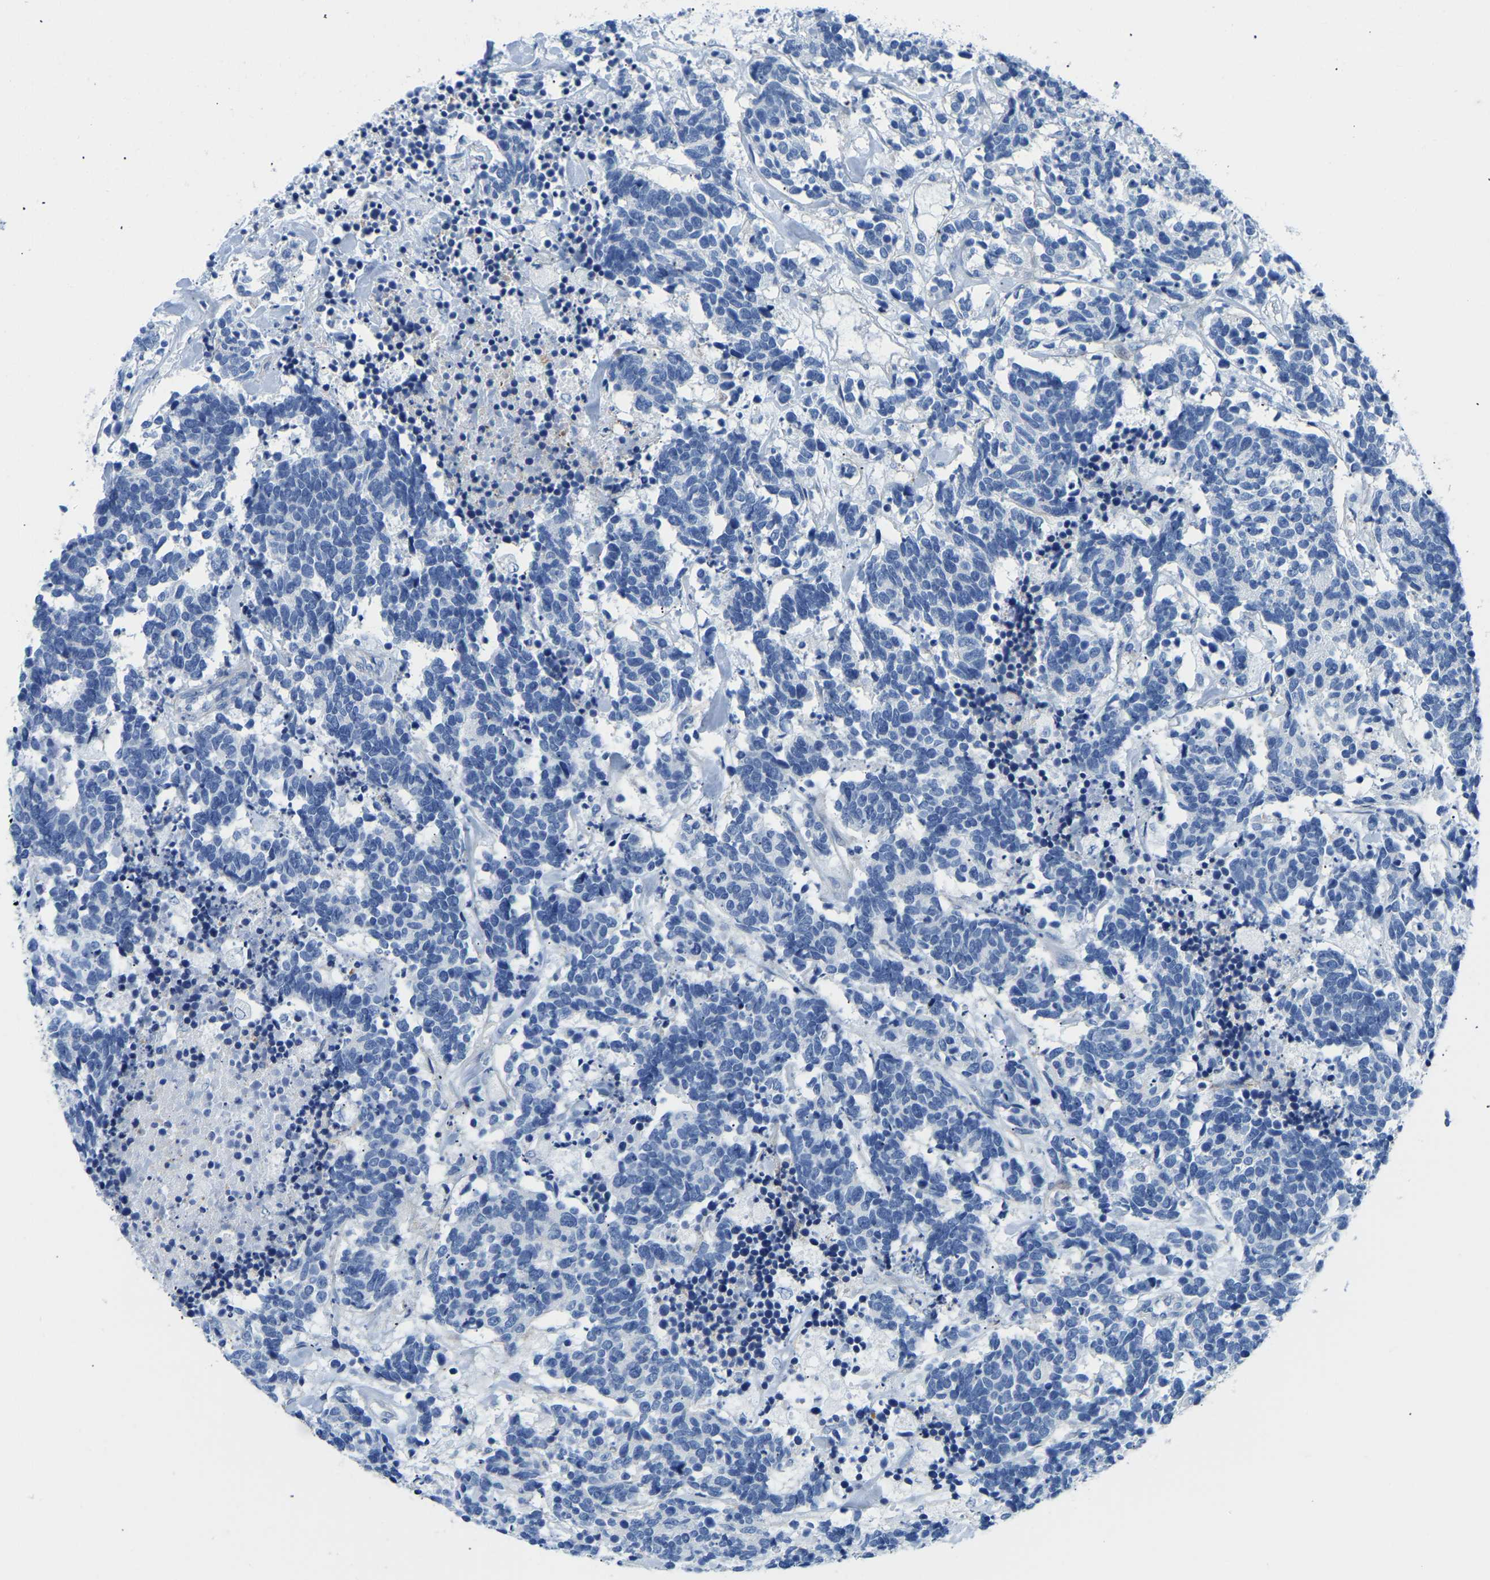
{"staining": {"intensity": "negative", "quantity": "none", "location": "none"}, "tissue": "carcinoid", "cell_type": "Tumor cells", "image_type": "cancer", "snomed": [{"axis": "morphology", "description": "Carcinoma, NOS"}, {"axis": "morphology", "description": "Carcinoid, malignant, NOS"}, {"axis": "topography", "description": "Urinary bladder"}], "caption": "An immunohistochemistry micrograph of carcinoid is shown. There is no staining in tumor cells of carcinoid. (Brightfield microscopy of DAB IHC at high magnification).", "gene": "UPK3A", "patient": {"sex": "male", "age": 57}}